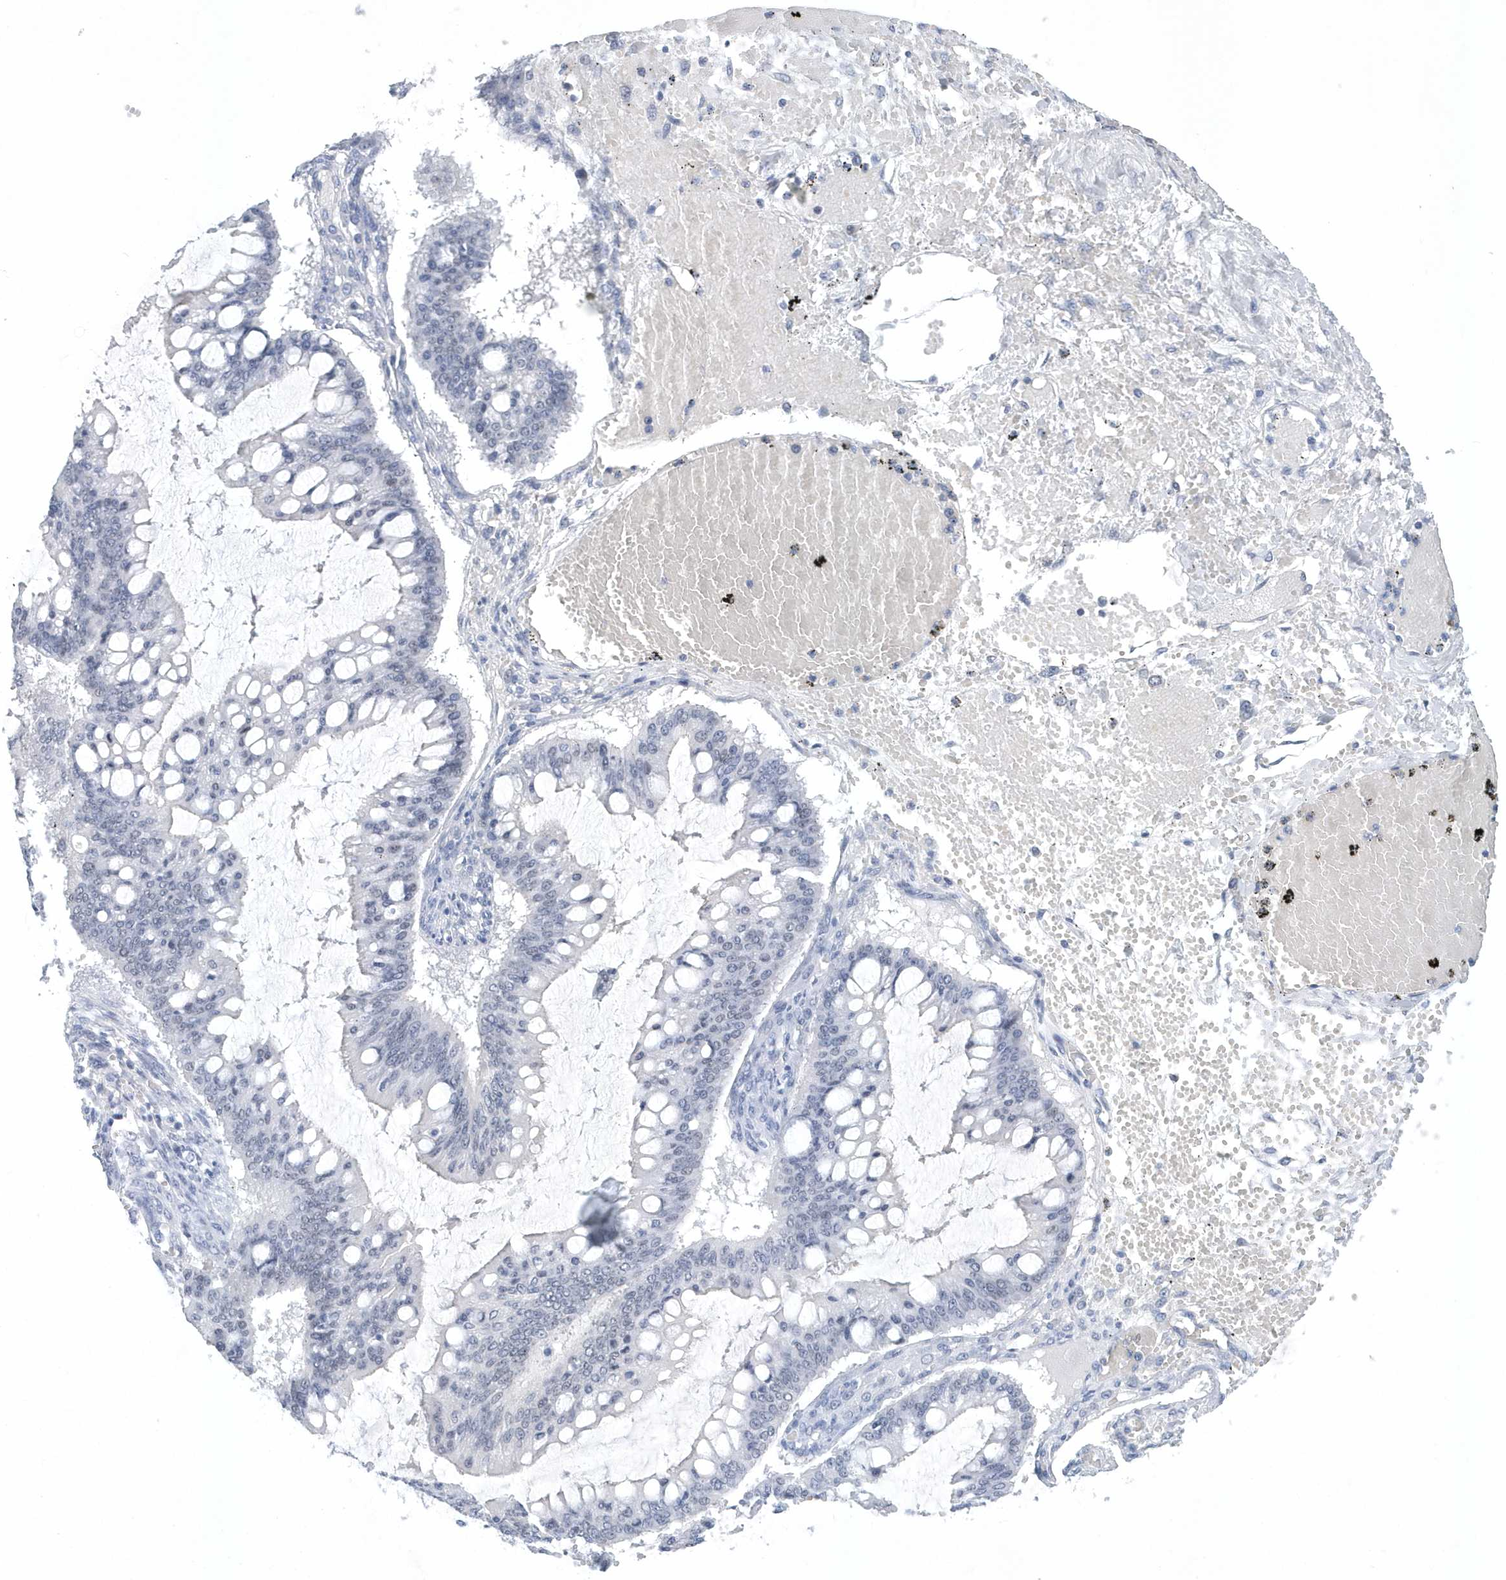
{"staining": {"intensity": "negative", "quantity": "none", "location": "none"}, "tissue": "ovarian cancer", "cell_type": "Tumor cells", "image_type": "cancer", "snomed": [{"axis": "morphology", "description": "Cystadenocarcinoma, mucinous, NOS"}, {"axis": "topography", "description": "Ovary"}], "caption": "DAB (3,3'-diaminobenzidine) immunohistochemical staining of human ovarian cancer exhibits no significant staining in tumor cells.", "gene": "SRGAP3", "patient": {"sex": "female", "age": 73}}